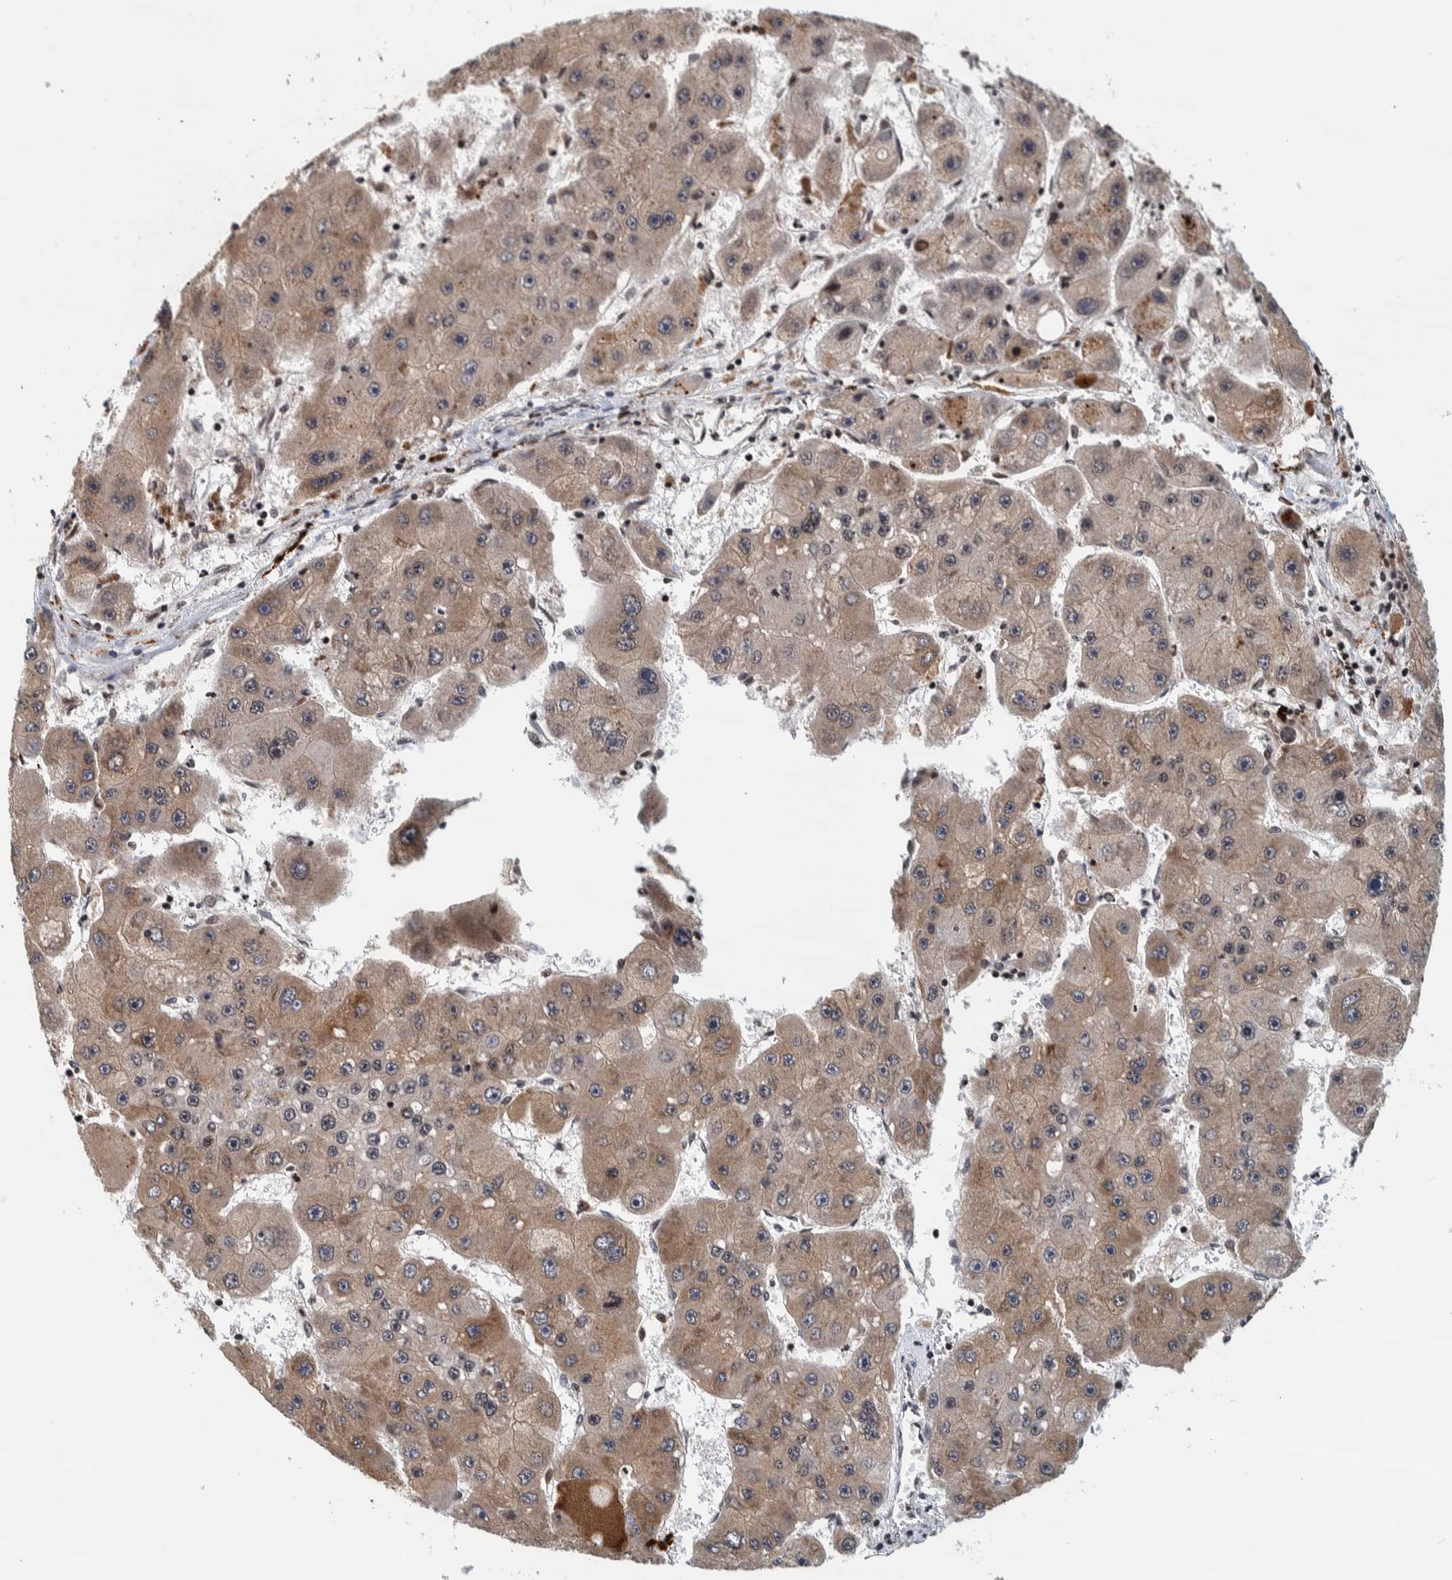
{"staining": {"intensity": "moderate", "quantity": ">75%", "location": "cytoplasmic/membranous"}, "tissue": "liver cancer", "cell_type": "Tumor cells", "image_type": "cancer", "snomed": [{"axis": "morphology", "description": "Carcinoma, Hepatocellular, NOS"}, {"axis": "topography", "description": "Liver"}], "caption": "Immunohistochemistry (IHC) (DAB) staining of human hepatocellular carcinoma (liver) demonstrates moderate cytoplasmic/membranous protein expression in about >75% of tumor cells.", "gene": "CCDC182", "patient": {"sex": "female", "age": 61}}